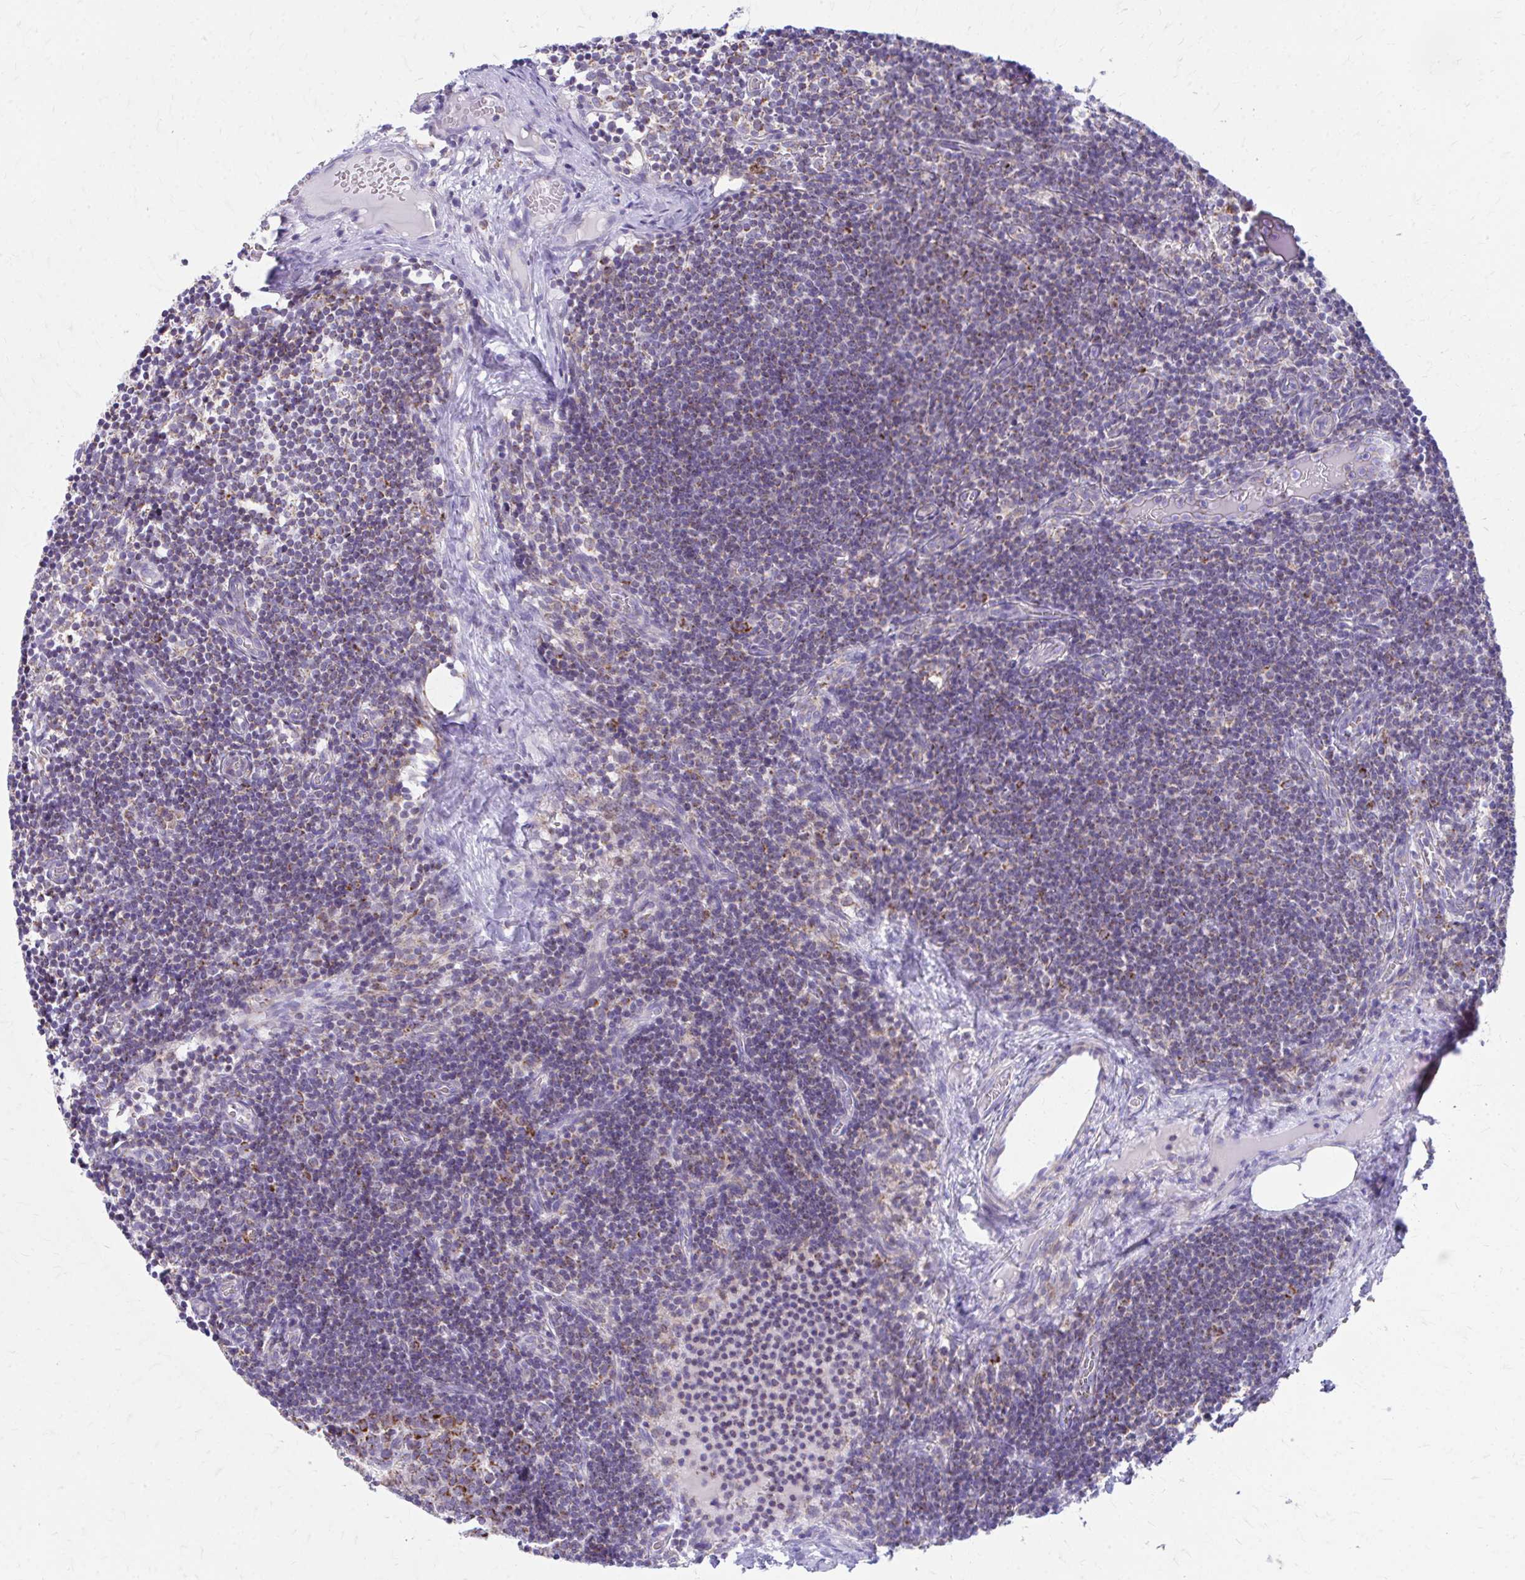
{"staining": {"intensity": "weak", "quantity": "25%-75%", "location": "cytoplasmic/membranous"}, "tissue": "lymph node", "cell_type": "Germinal center cells", "image_type": "normal", "snomed": [{"axis": "morphology", "description": "Normal tissue, NOS"}, {"axis": "topography", "description": "Lymph node"}], "caption": "Immunohistochemistry (IHC) staining of benign lymph node, which exhibits low levels of weak cytoplasmic/membranous staining in approximately 25%-75% of germinal center cells indicating weak cytoplasmic/membranous protein expression. The staining was performed using DAB (brown) for protein detection and nuclei were counterstained in hematoxylin (blue).", "gene": "MRPL19", "patient": {"sex": "female", "age": 31}}